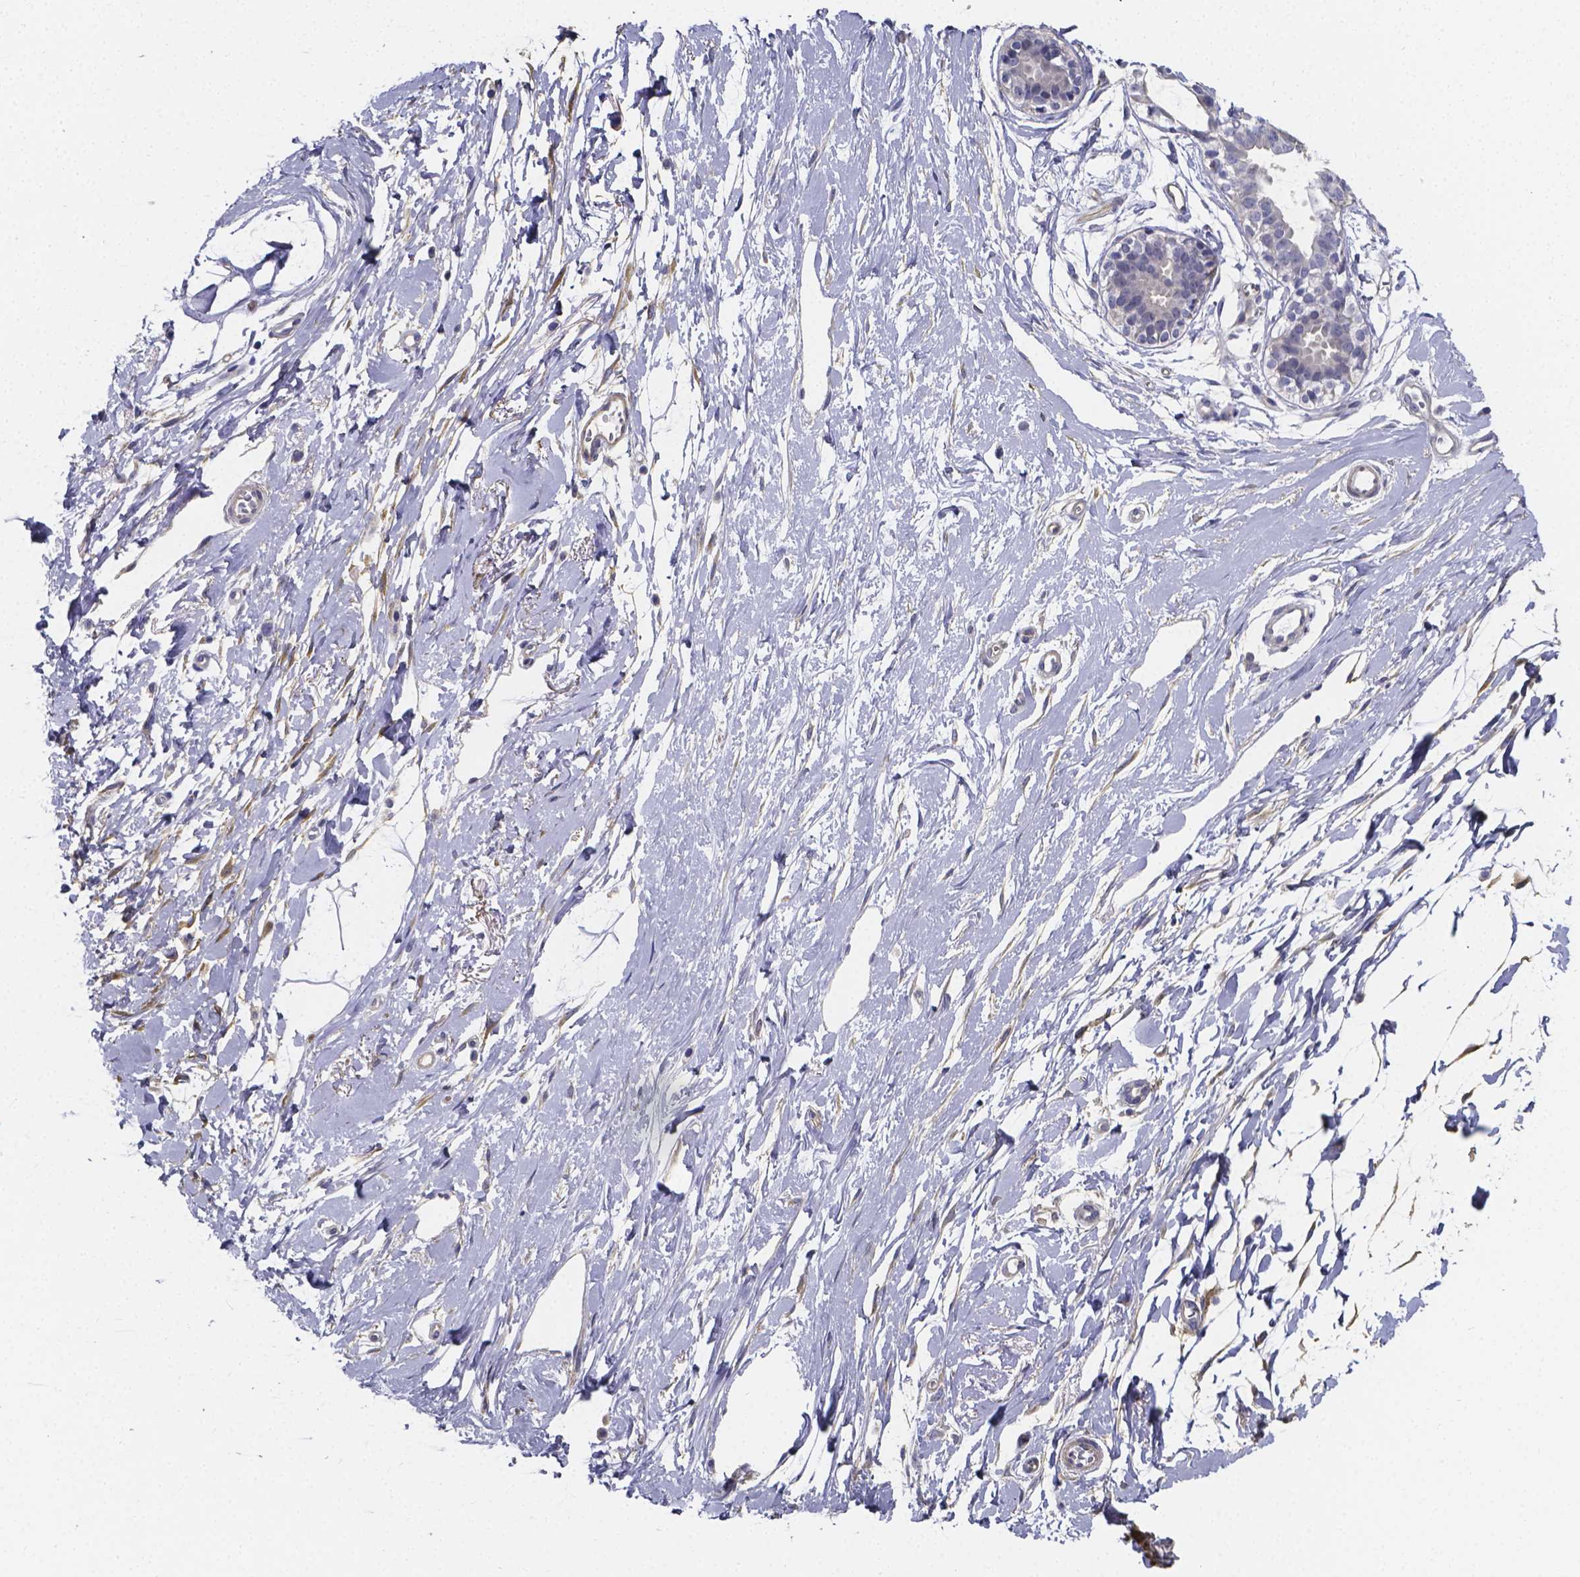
{"staining": {"intensity": "negative", "quantity": "none", "location": "none"}, "tissue": "breast", "cell_type": "Adipocytes", "image_type": "normal", "snomed": [{"axis": "morphology", "description": "Normal tissue, NOS"}, {"axis": "topography", "description": "Breast"}], "caption": "Immunohistochemistry (IHC) histopathology image of normal breast: human breast stained with DAB (3,3'-diaminobenzidine) reveals no significant protein expression in adipocytes. The staining is performed using DAB (3,3'-diaminobenzidine) brown chromogen with nuclei counter-stained in using hematoxylin.", "gene": "RERG", "patient": {"sex": "female", "age": 49}}